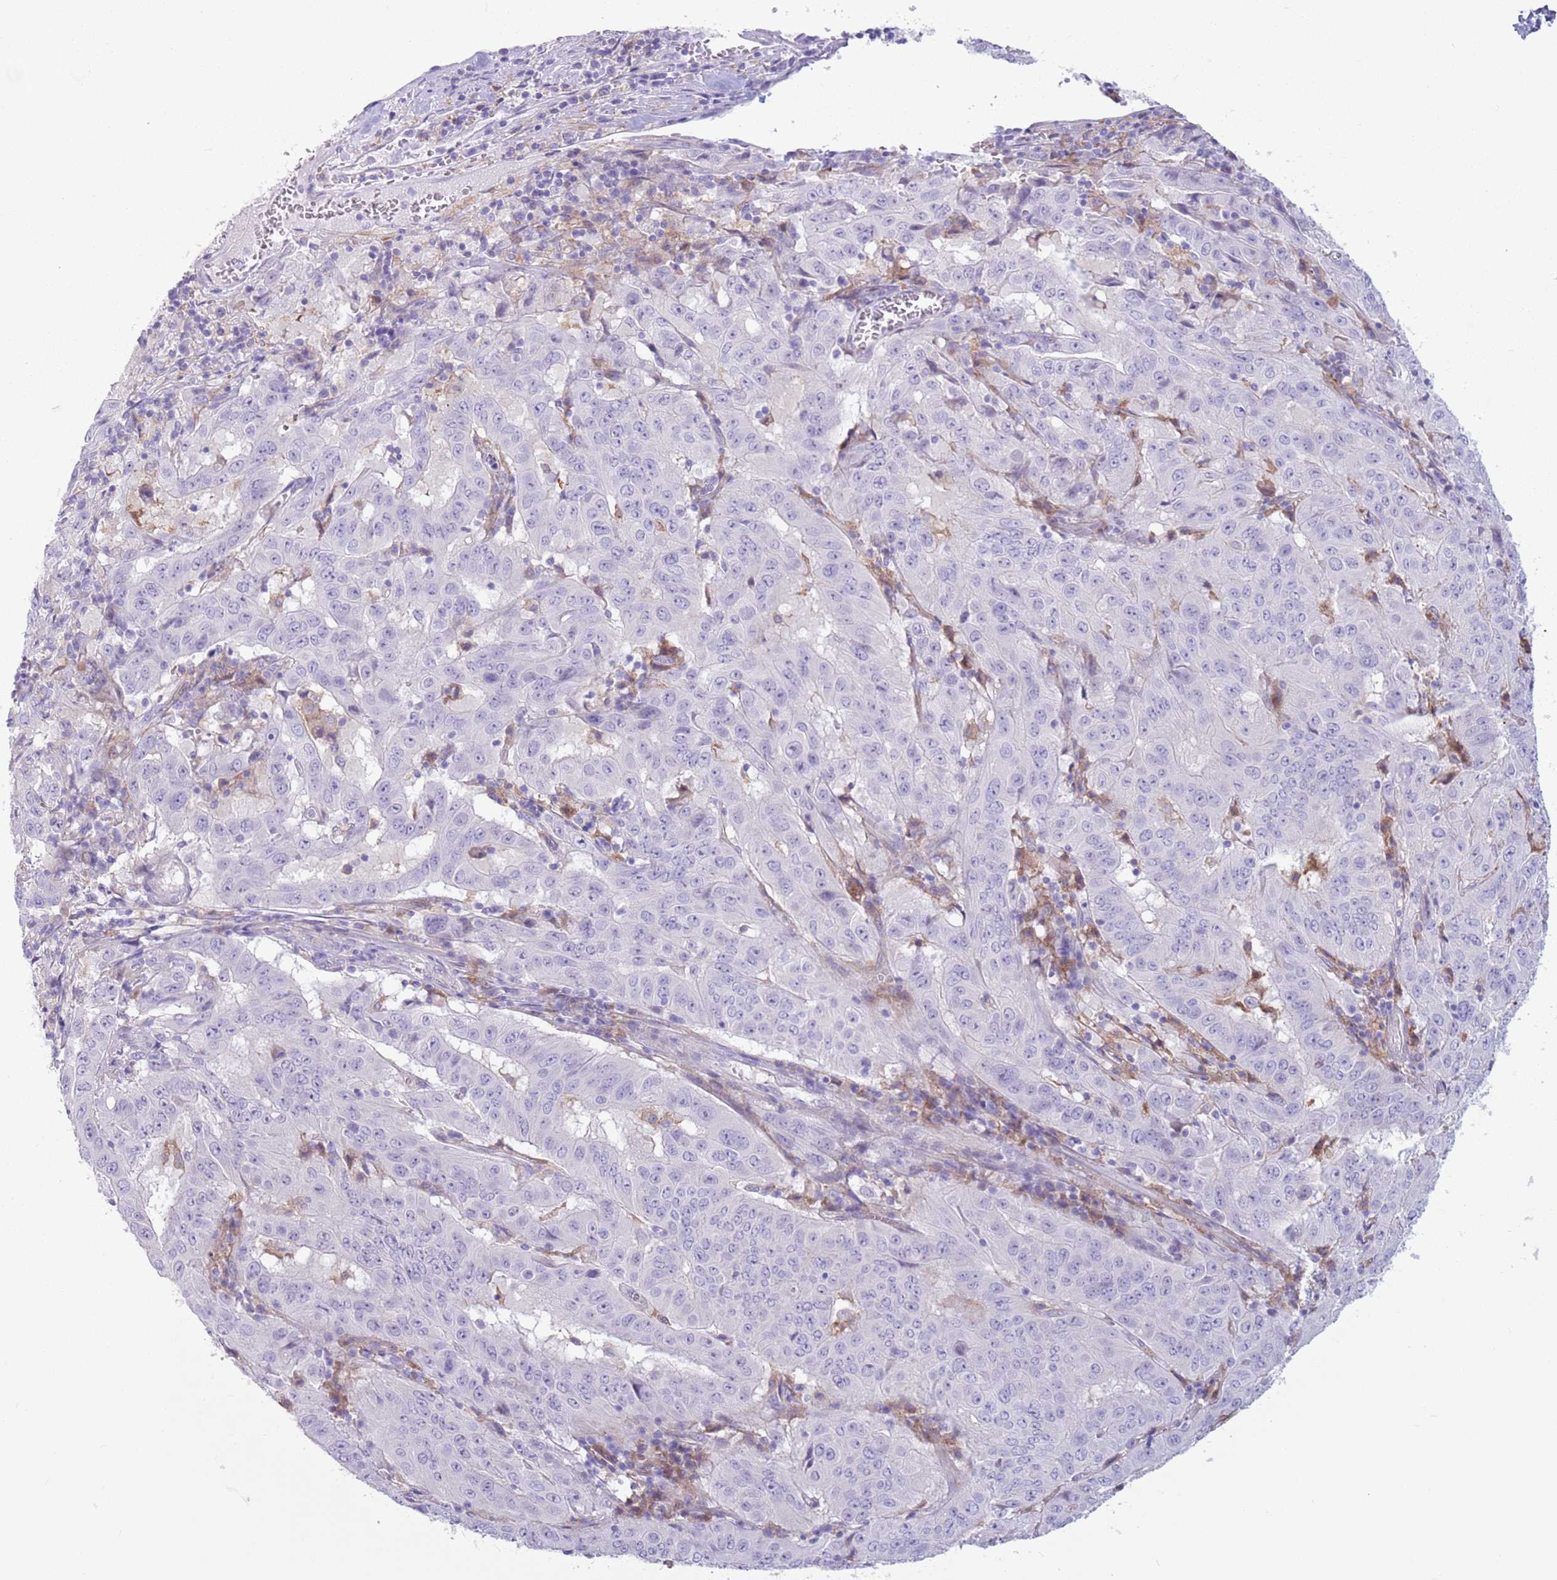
{"staining": {"intensity": "negative", "quantity": "none", "location": "none"}, "tissue": "pancreatic cancer", "cell_type": "Tumor cells", "image_type": "cancer", "snomed": [{"axis": "morphology", "description": "Adenocarcinoma, NOS"}, {"axis": "topography", "description": "Pancreas"}], "caption": "DAB immunohistochemical staining of pancreatic cancer (adenocarcinoma) exhibits no significant expression in tumor cells.", "gene": "SNX6", "patient": {"sex": "male", "age": 63}}